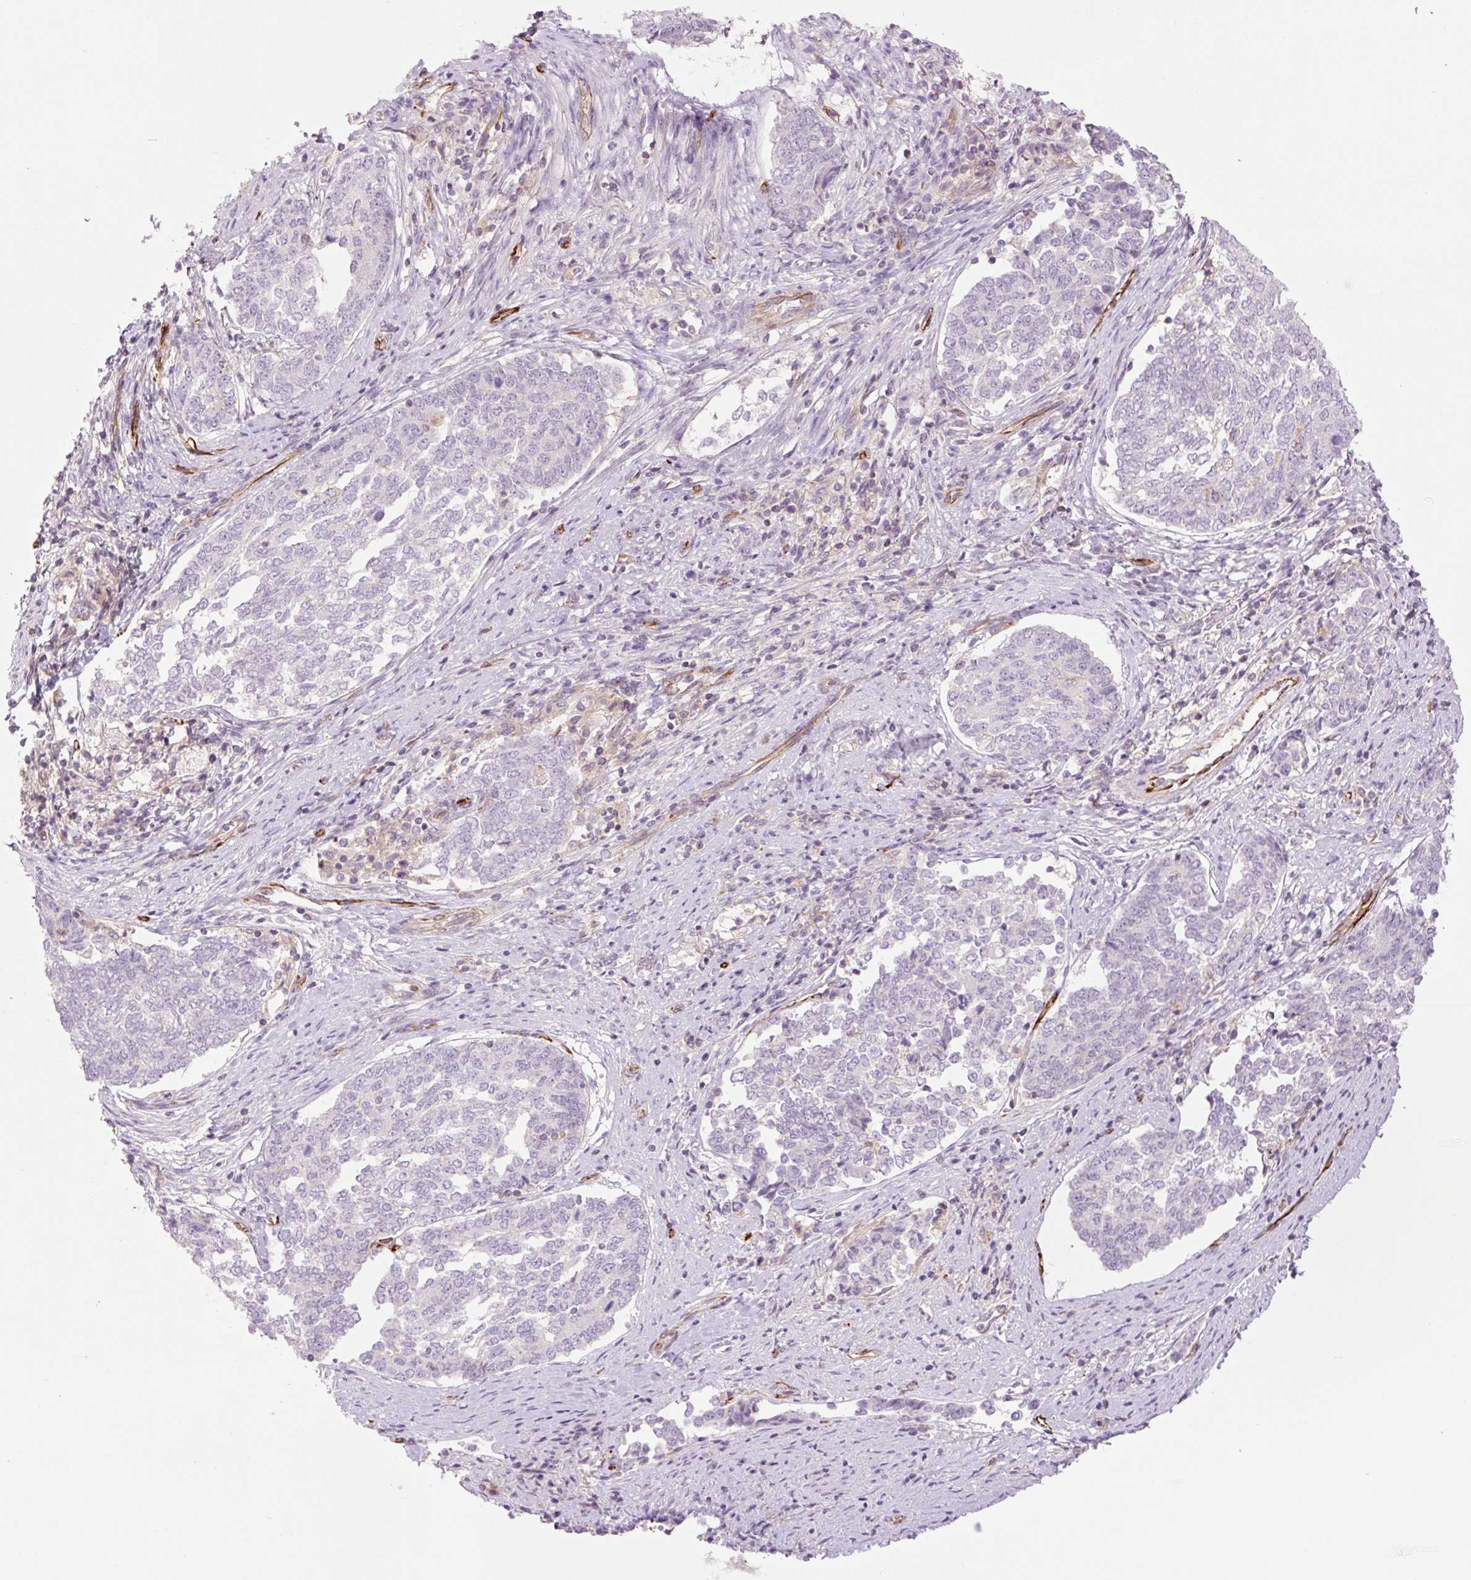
{"staining": {"intensity": "negative", "quantity": "none", "location": "none"}, "tissue": "endometrial cancer", "cell_type": "Tumor cells", "image_type": "cancer", "snomed": [{"axis": "morphology", "description": "Adenocarcinoma, NOS"}, {"axis": "topography", "description": "Endometrium"}], "caption": "Tumor cells are negative for brown protein staining in endometrial cancer. (DAB IHC with hematoxylin counter stain).", "gene": "ZFYVE21", "patient": {"sex": "female", "age": 80}}